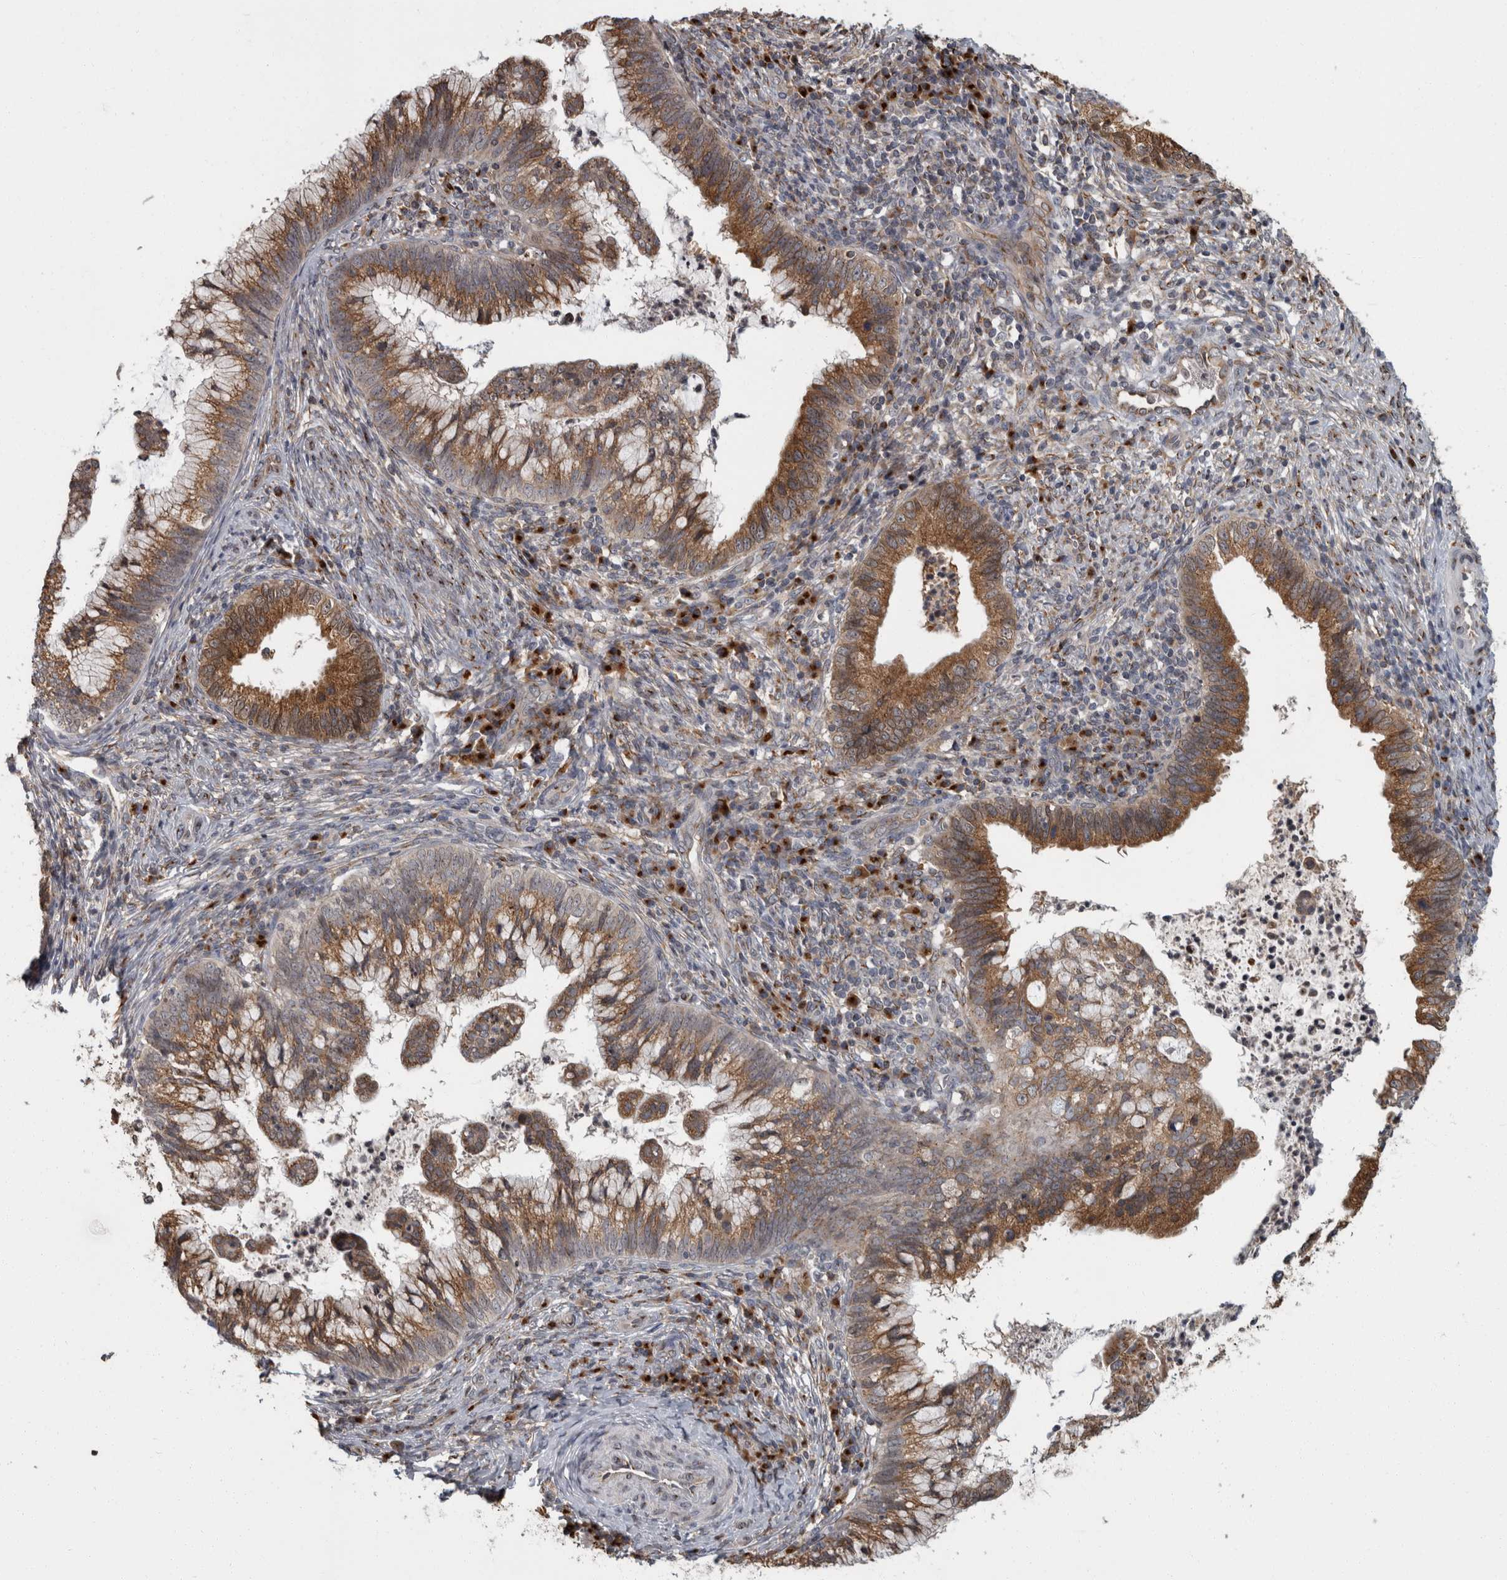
{"staining": {"intensity": "moderate", "quantity": ">75%", "location": "cytoplasmic/membranous"}, "tissue": "cervical cancer", "cell_type": "Tumor cells", "image_type": "cancer", "snomed": [{"axis": "morphology", "description": "Adenocarcinoma, NOS"}, {"axis": "topography", "description": "Cervix"}], "caption": "Cervical cancer (adenocarcinoma) stained with DAB (3,3'-diaminobenzidine) IHC reveals medium levels of moderate cytoplasmic/membranous staining in about >75% of tumor cells.", "gene": "LMAN2L", "patient": {"sex": "female", "age": 36}}